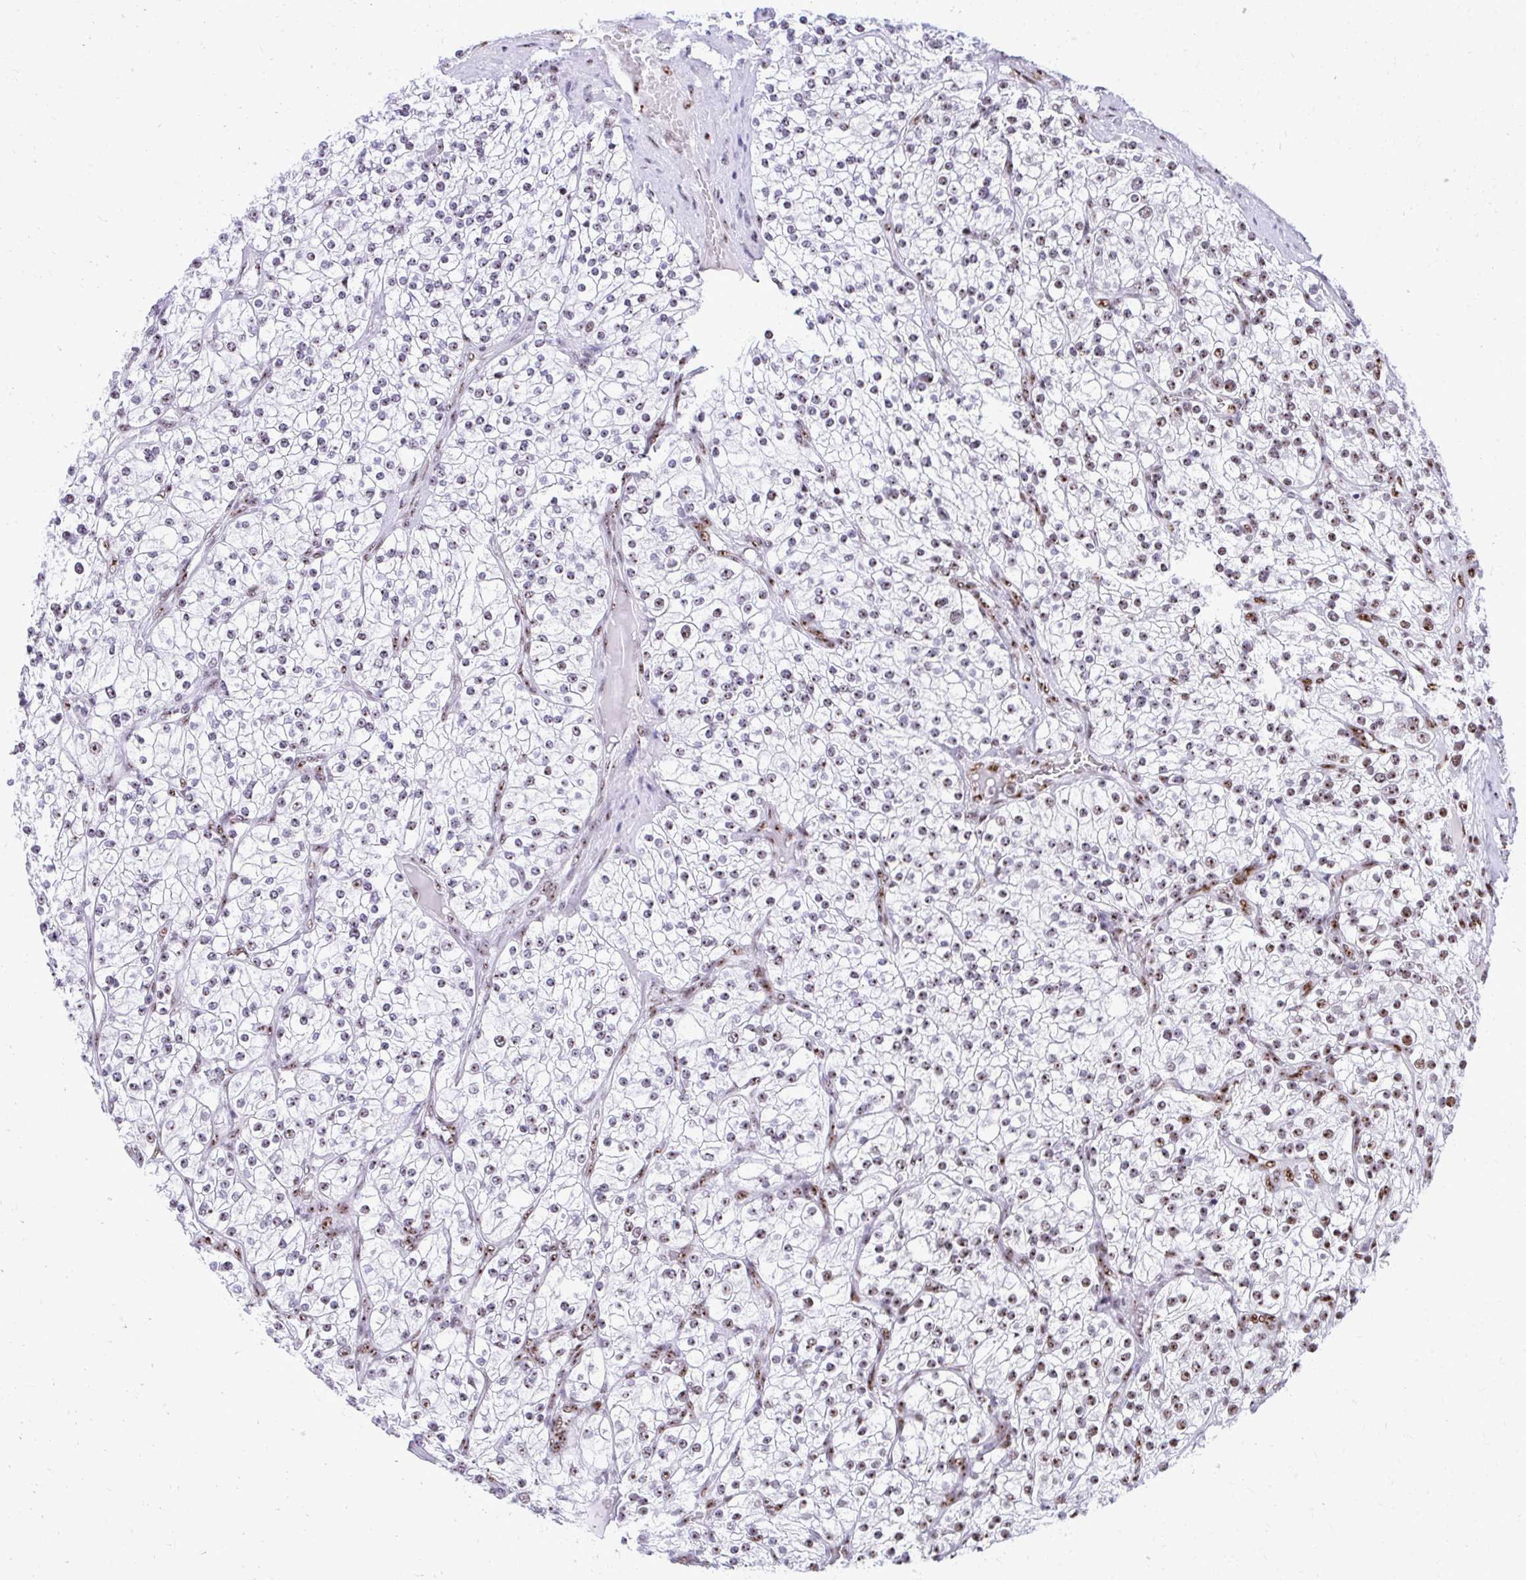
{"staining": {"intensity": "moderate", "quantity": "<25%", "location": "nuclear"}, "tissue": "renal cancer", "cell_type": "Tumor cells", "image_type": "cancer", "snomed": [{"axis": "morphology", "description": "Adenocarcinoma, NOS"}, {"axis": "topography", "description": "Kidney"}], "caption": "This is an image of IHC staining of renal adenocarcinoma, which shows moderate positivity in the nuclear of tumor cells.", "gene": "PELP1", "patient": {"sex": "male", "age": 80}}